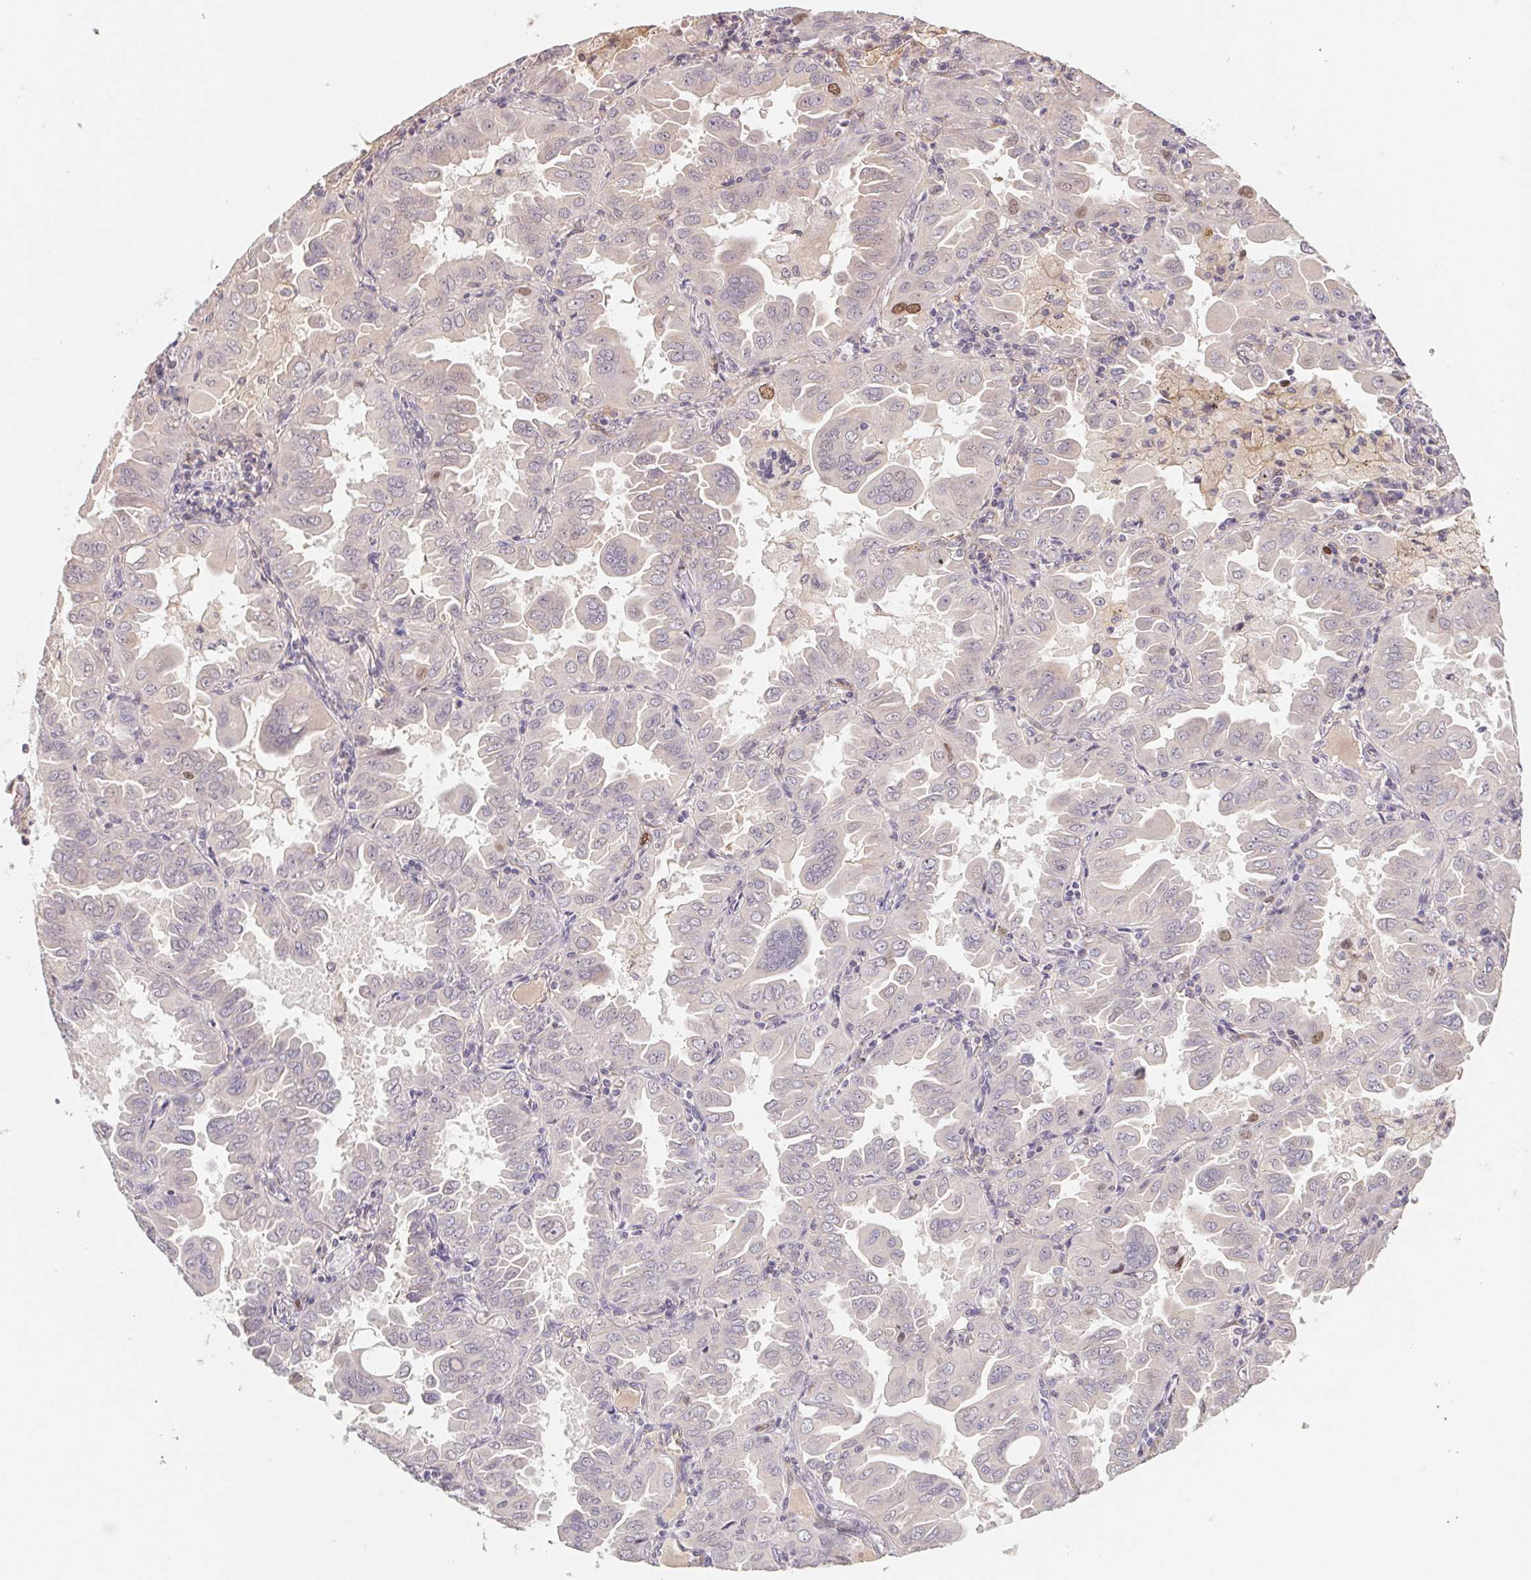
{"staining": {"intensity": "negative", "quantity": "none", "location": "none"}, "tissue": "lung cancer", "cell_type": "Tumor cells", "image_type": "cancer", "snomed": [{"axis": "morphology", "description": "Adenocarcinoma, NOS"}, {"axis": "topography", "description": "Lung"}], "caption": "DAB (3,3'-diaminobenzidine) immunohistochemical staining of adenocarcinoma (lung) exhibits no significant positivity in tumor cells. (DAB (3,3'-diaminobenzidine) IHC with hematoxylin counter stain).", "gene": "KIFC1", "patient": {"sex": "male", "age": 64}}